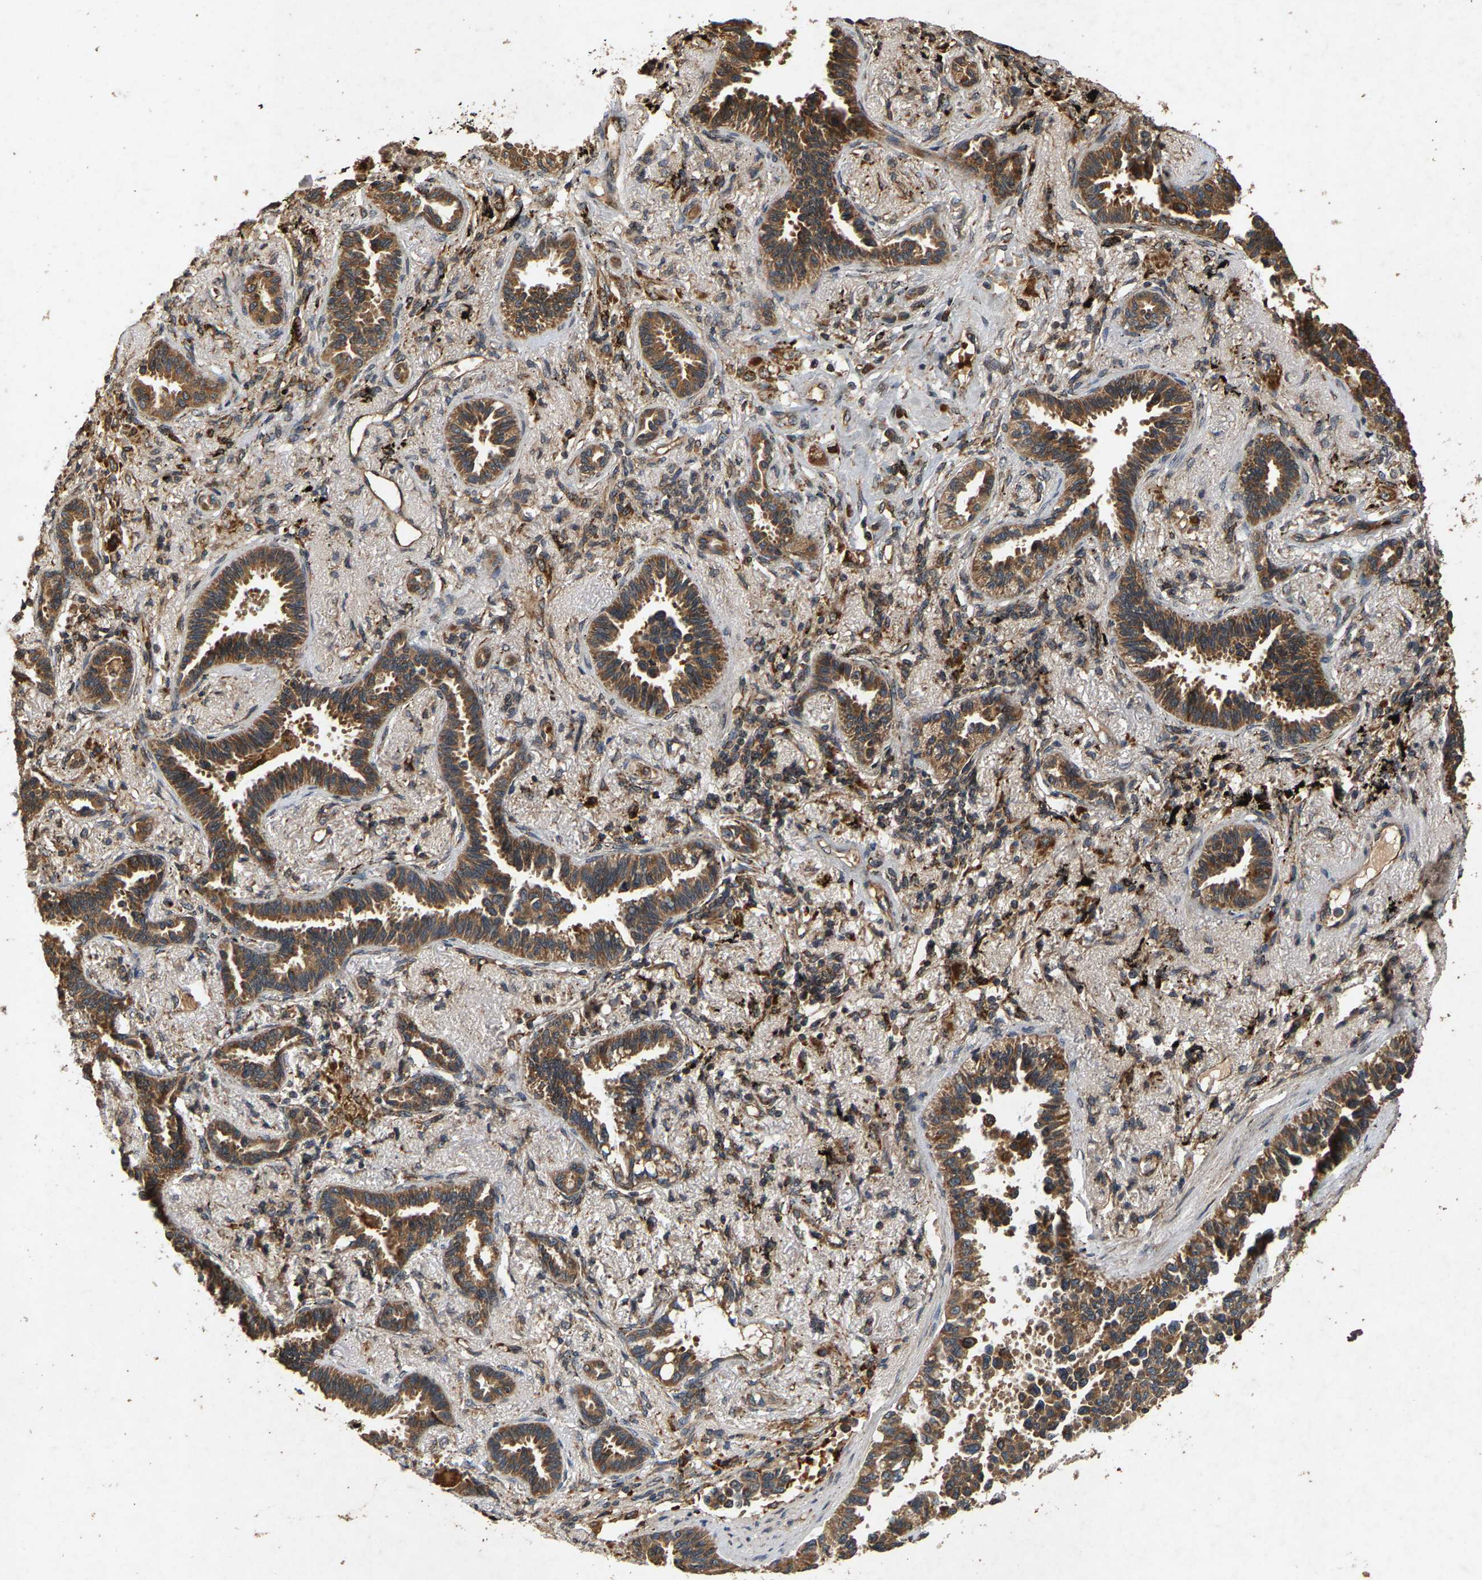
{"staining": {"intensity": "moderate", "quantity": ">75%", "location": "cytoplasmic/membranous"}, "tissue": "lung cancer", "cell_type": "Tumor cells", "image_type": "cancer", "snomed": [{"axis": "morphology", "description": "Adenocarcinoma, NOS"}, {"axis": "topography", "description": "Lung"}], "caption": "Human lung cancer stained with a protein marker reveals moderate staining in tumor cells.", "gene": "CIDEC", "patient": {"sex": "male", "age": 59}}